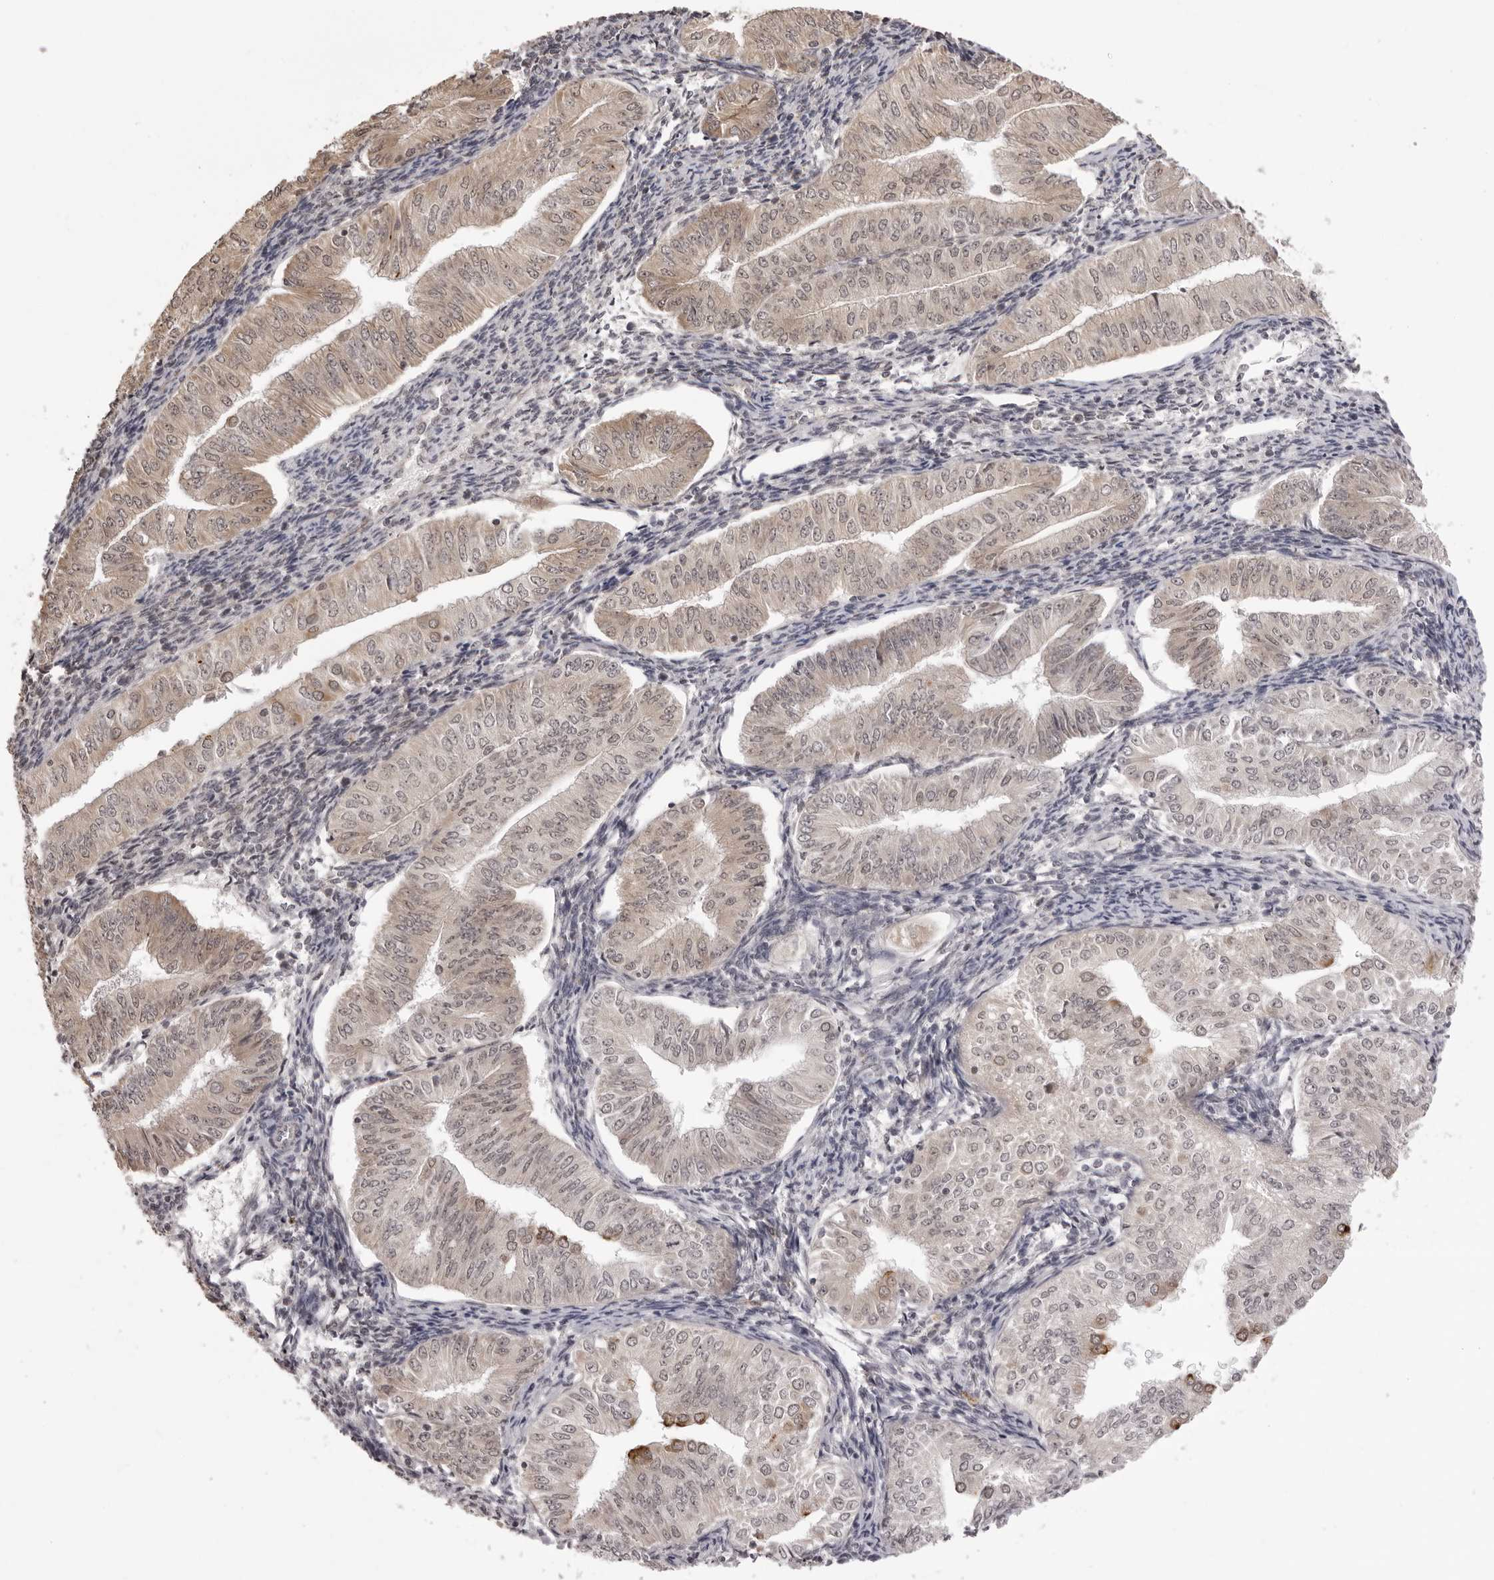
{"staining": {"intensity": "negative", "quantity": "none", "location": "none"}, "tissue": "endometrial cancer", "cell_type": "Tumor cells", "image_type": "cancer", "snomed": [{"axis": "morphology", "description": "Normal tissue, NOS"}, {"axis": "morphology", "description": "Adenocarcinoma, NOS"}, {"axis": "topography", "description": "Endometrium"}], "caption": "Immunohistochemical staining of endometrial adenocarcinoma shows no significant staining in tumor cells. Brightfield microscopy of IHC stained with DAB (brown) and hematoxylin (blue), captured at high magnification.", "gene": "ZC3H11A", "patient": {"sex": "female", "age": 53}}